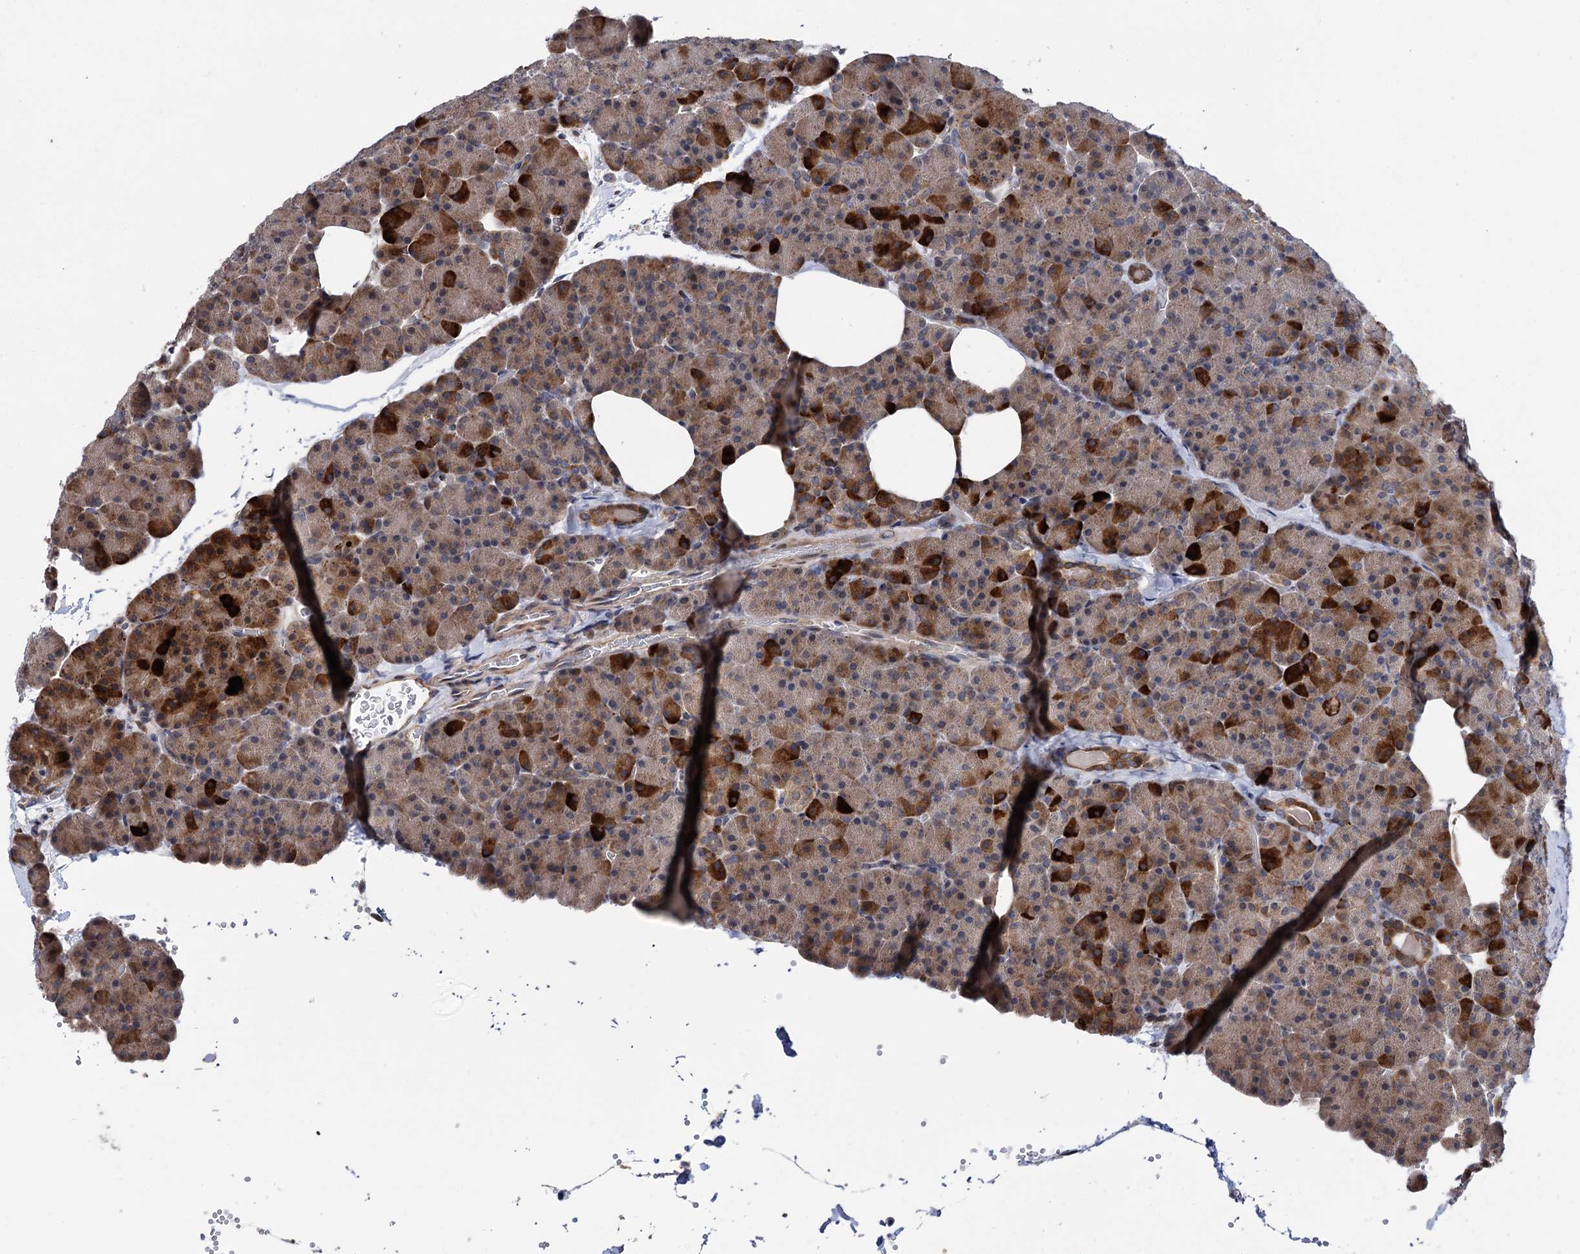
{"staining": {"intensity": "strong", "quantity": "25%-75%", "location": "cytoplasmic/membranous"}, "tissue": "pancreas", "cell_type": "Exocrine glandular cells", "image_type": "normal", "snomed": [{"axis": "morphology", "description": "Normal tissue, NOS"}, {"axis": "morphology", "description": "Carcinoid, malignant, NOS"}, {"axis": "topography", "description": "Pancreas"}], "caption": "This is a histology image of immunohistochemistry staining of unremarkable pancreas, which shows strong staining in the cytoplasmic/membranous of exocrine glandular cells.", "gene": "UBR1", "patient": {"sex": "female", "age": 35}}